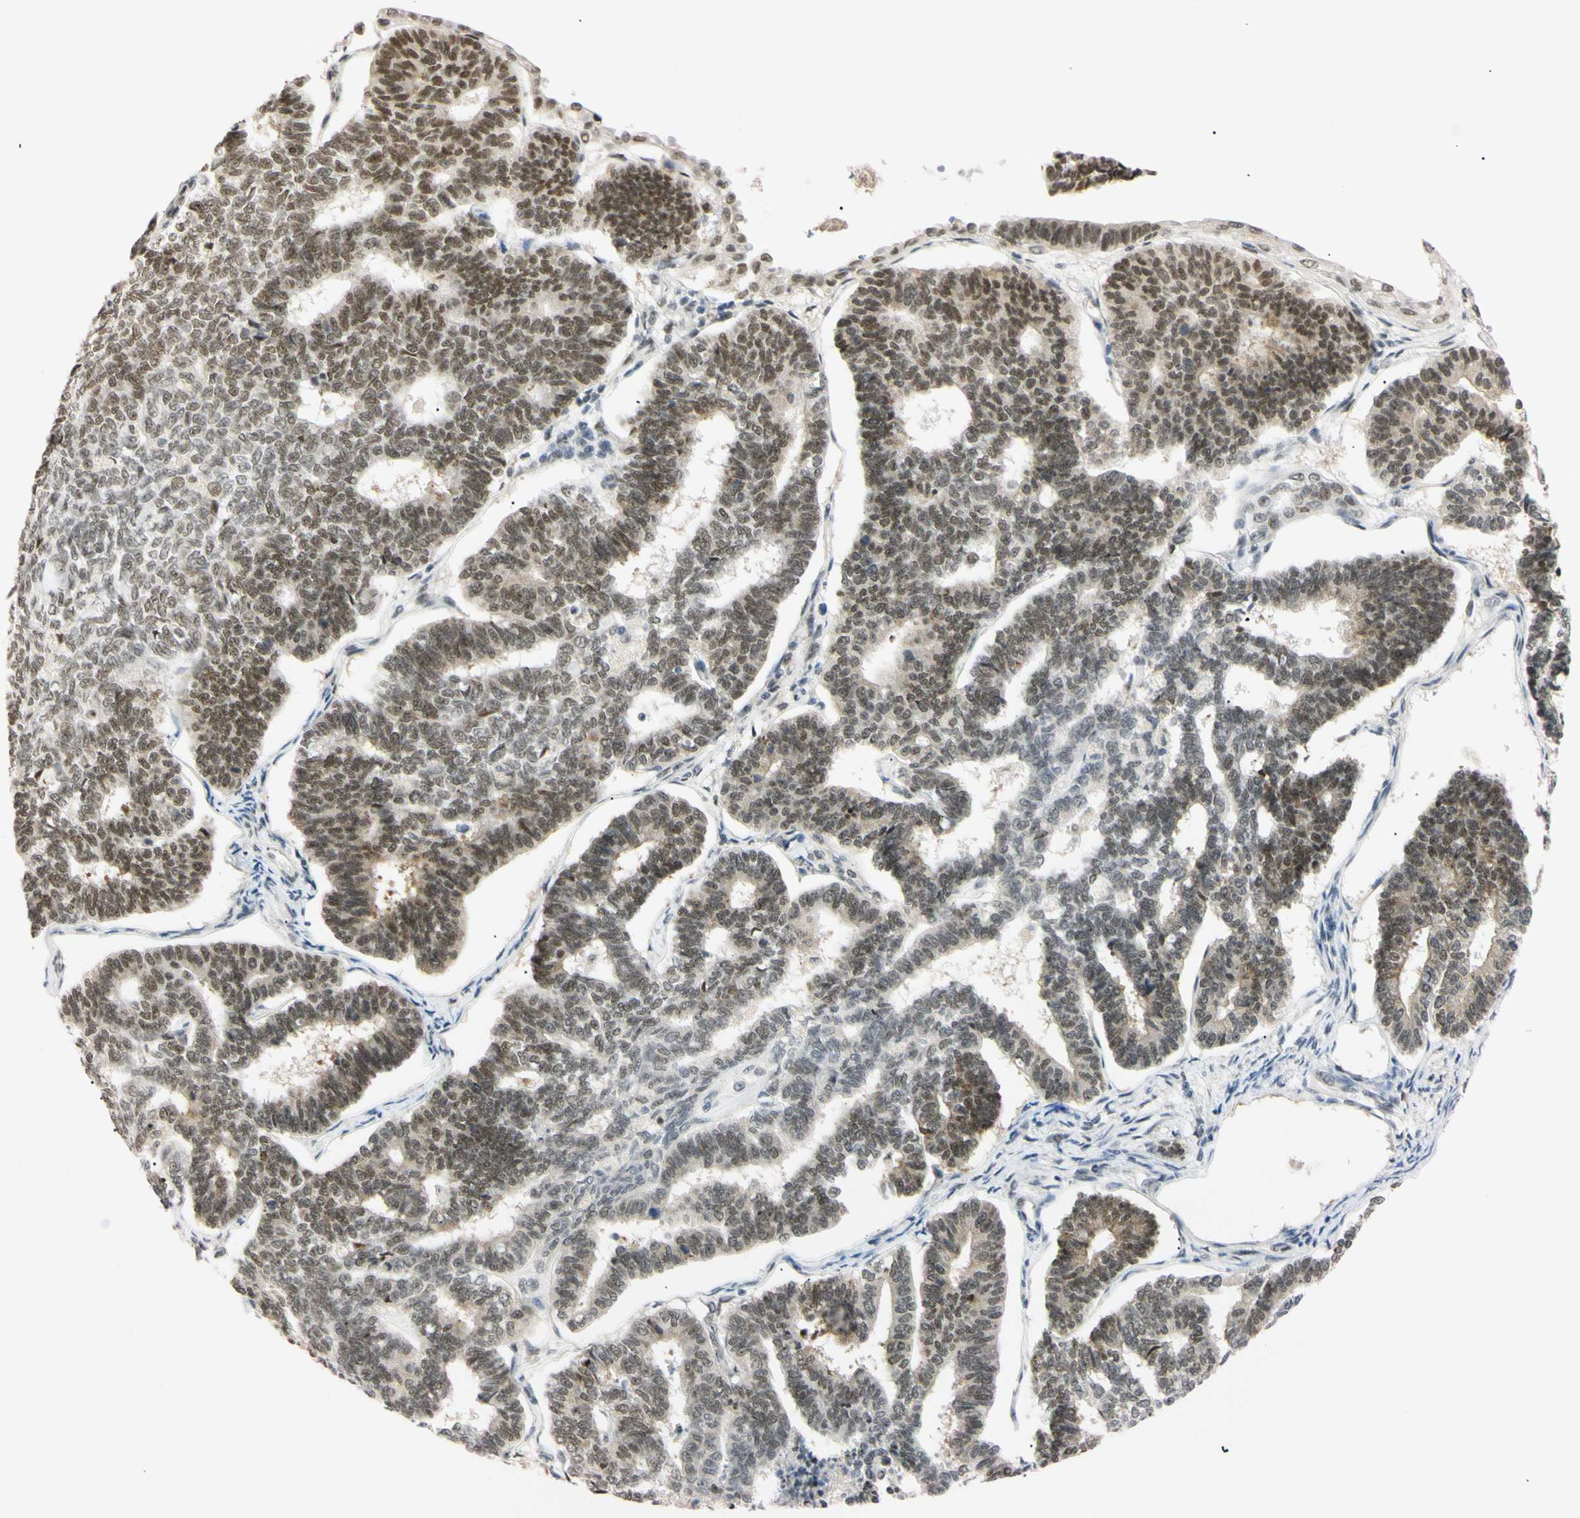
{"staining": {"intensity": "moderate", "quantity": ">75%", "location": "nuclear"}, "tissue": "endometrial cancer", "cell_type": "Tumor cells", "image_type": "cancer", "snomed": [{"axis": "morphology", "description": "Adenocarcinoma, NOS"}, {"axis": "topography", "description": "Endometrium"}], "caption": "High-power microscopy captured an immunohistochemistry (IHC) photomicrograph of endometrial adenocarcinoma, revealing moderate nuclear staining in approximately >75% of tumor cells. (Brightfield microscopy of DAB IHC at high magnification).", "gene": "ZNF134", "patient": {"sex": "female", "age": 70}}